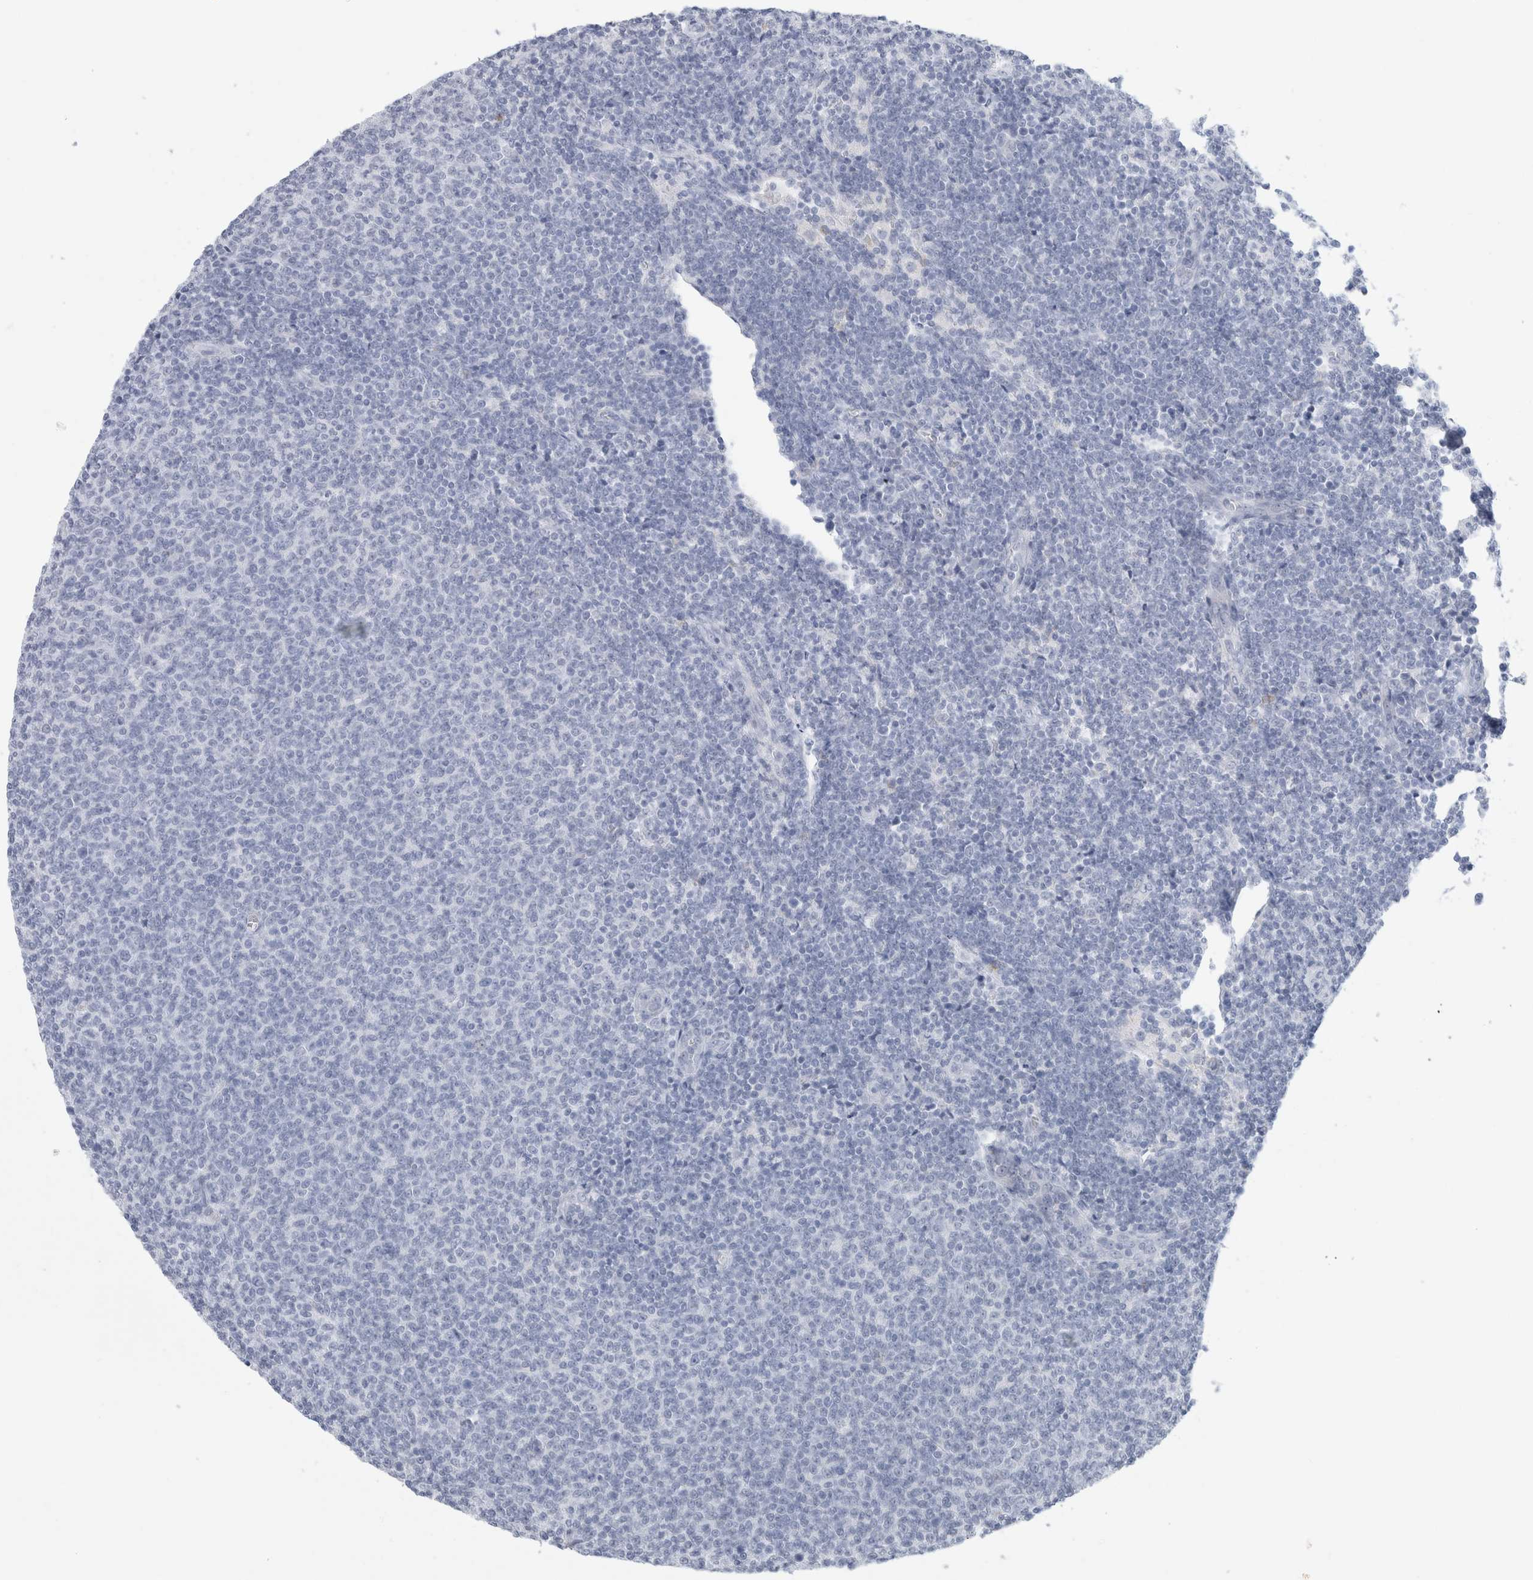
{"staining": {"intensity": "negative", "quantity": "none", "location": "none"}, "tissue": "lymphoma", "cell_type": "Tumor cells", "image_type": "cancer", "snomed": [{"axis": "morphology", "description": "Malignant lymphoma, non-Hodgkin's type, Low grade"}, {"axis": "topography", "description": "Lymph node"}], "caption": "The immunohistochemistry micrograph has no significant expression in tumor cells of lymphoma tissue.", "gene": "MUC15", "patient": {"sex": "male", "age": 66}}